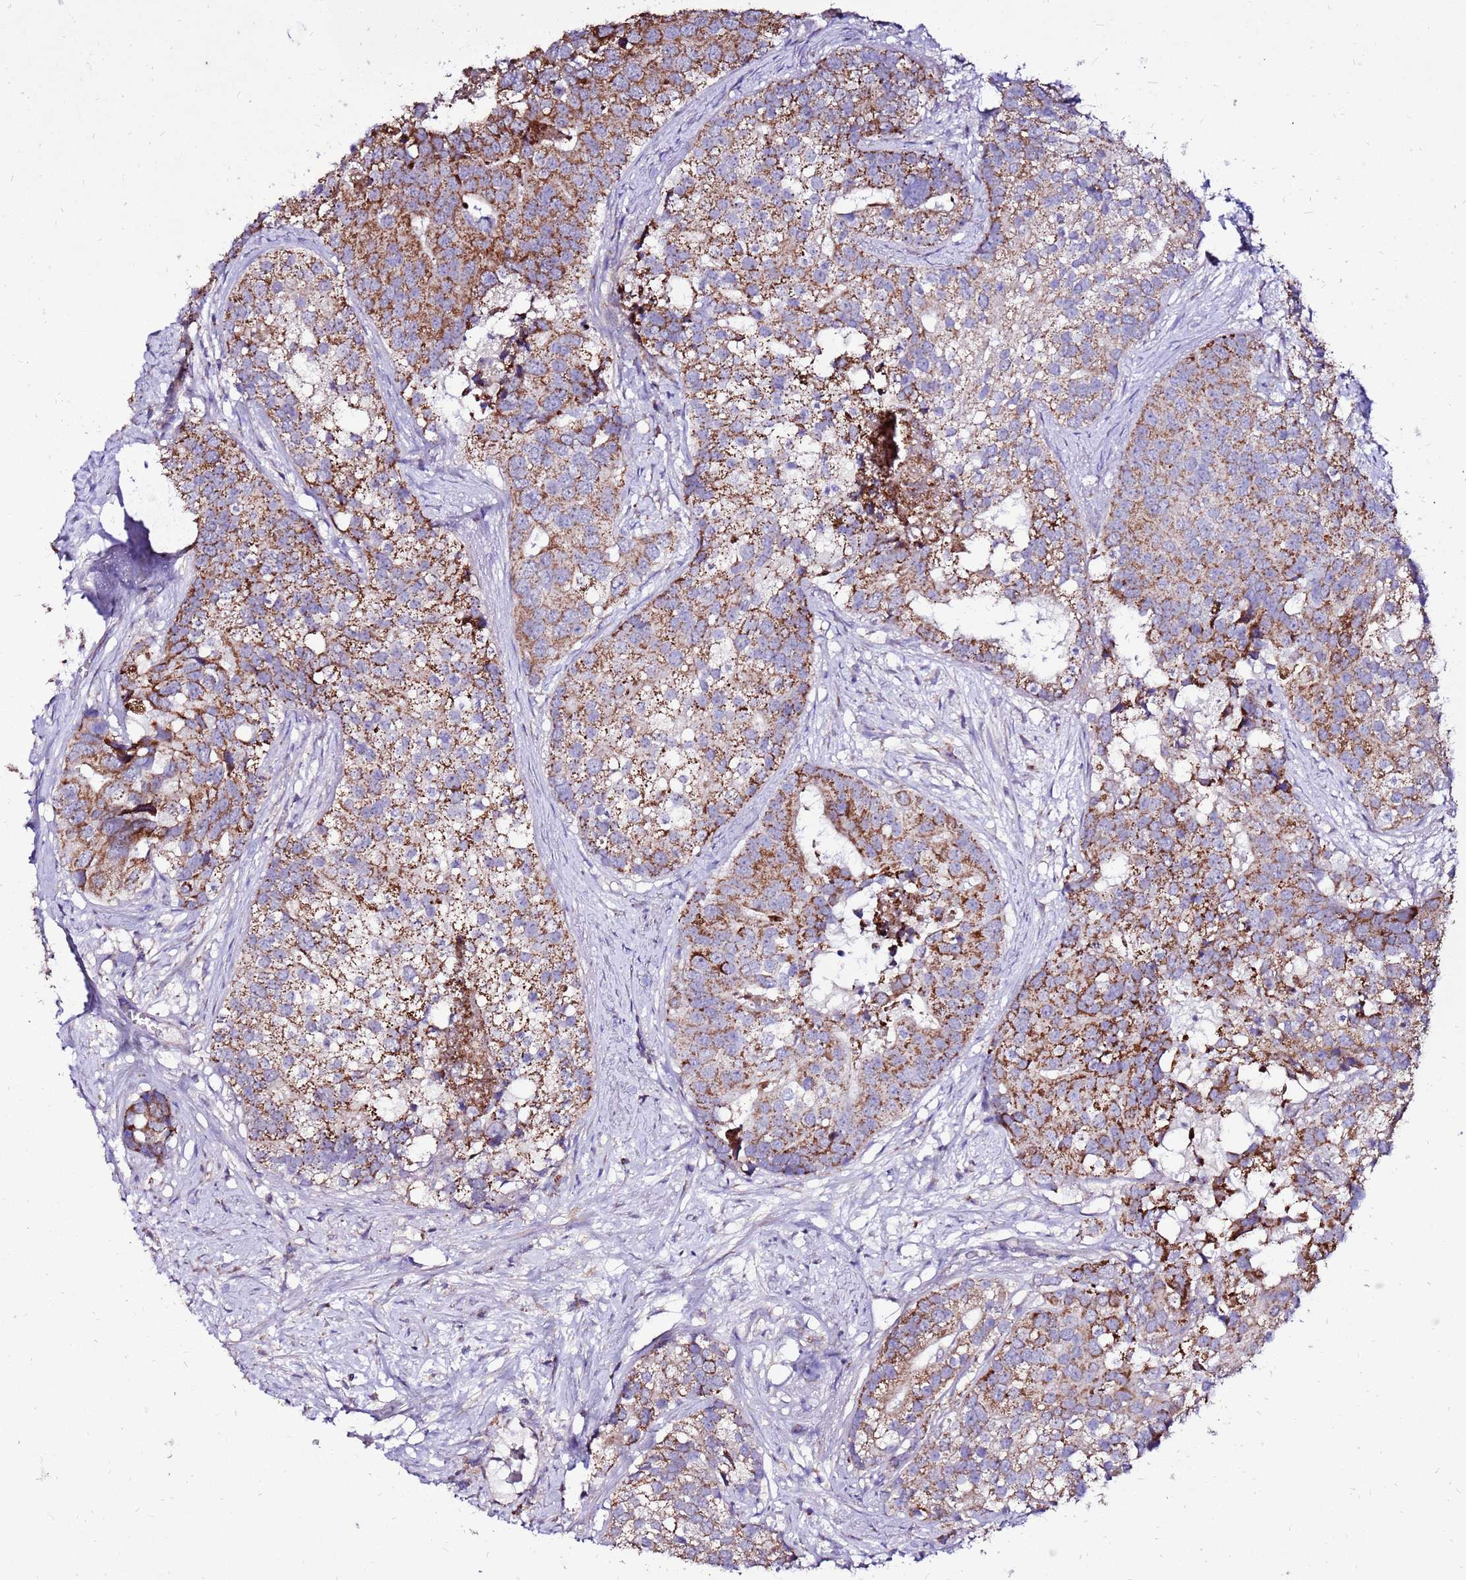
{"staining": {"intensity": "moderate", "quantity": ">75%", "location": "cytoplasmic/membranous"}, "tissue": "prostate cancer", "cell_type": "Tumor cells", "image_type": "cancer", "snomed": [{"axis": "morphology", "description": "Adenocarcinoma, High grade"}, {"axis": "topography", "description": "Prostate"}], "caption": "Prostate high-grade adenocarcinoma stained with IHC exhibits moderate cytoplasmic/membranous staining in about >75% of tumor cells. (Stains: DAB in brown, nuclei in blue, Microscopy: brightfield microscopy at high magnification).", "gene": "SPSB3", "patient": {"sex": "male", "age": 62}}